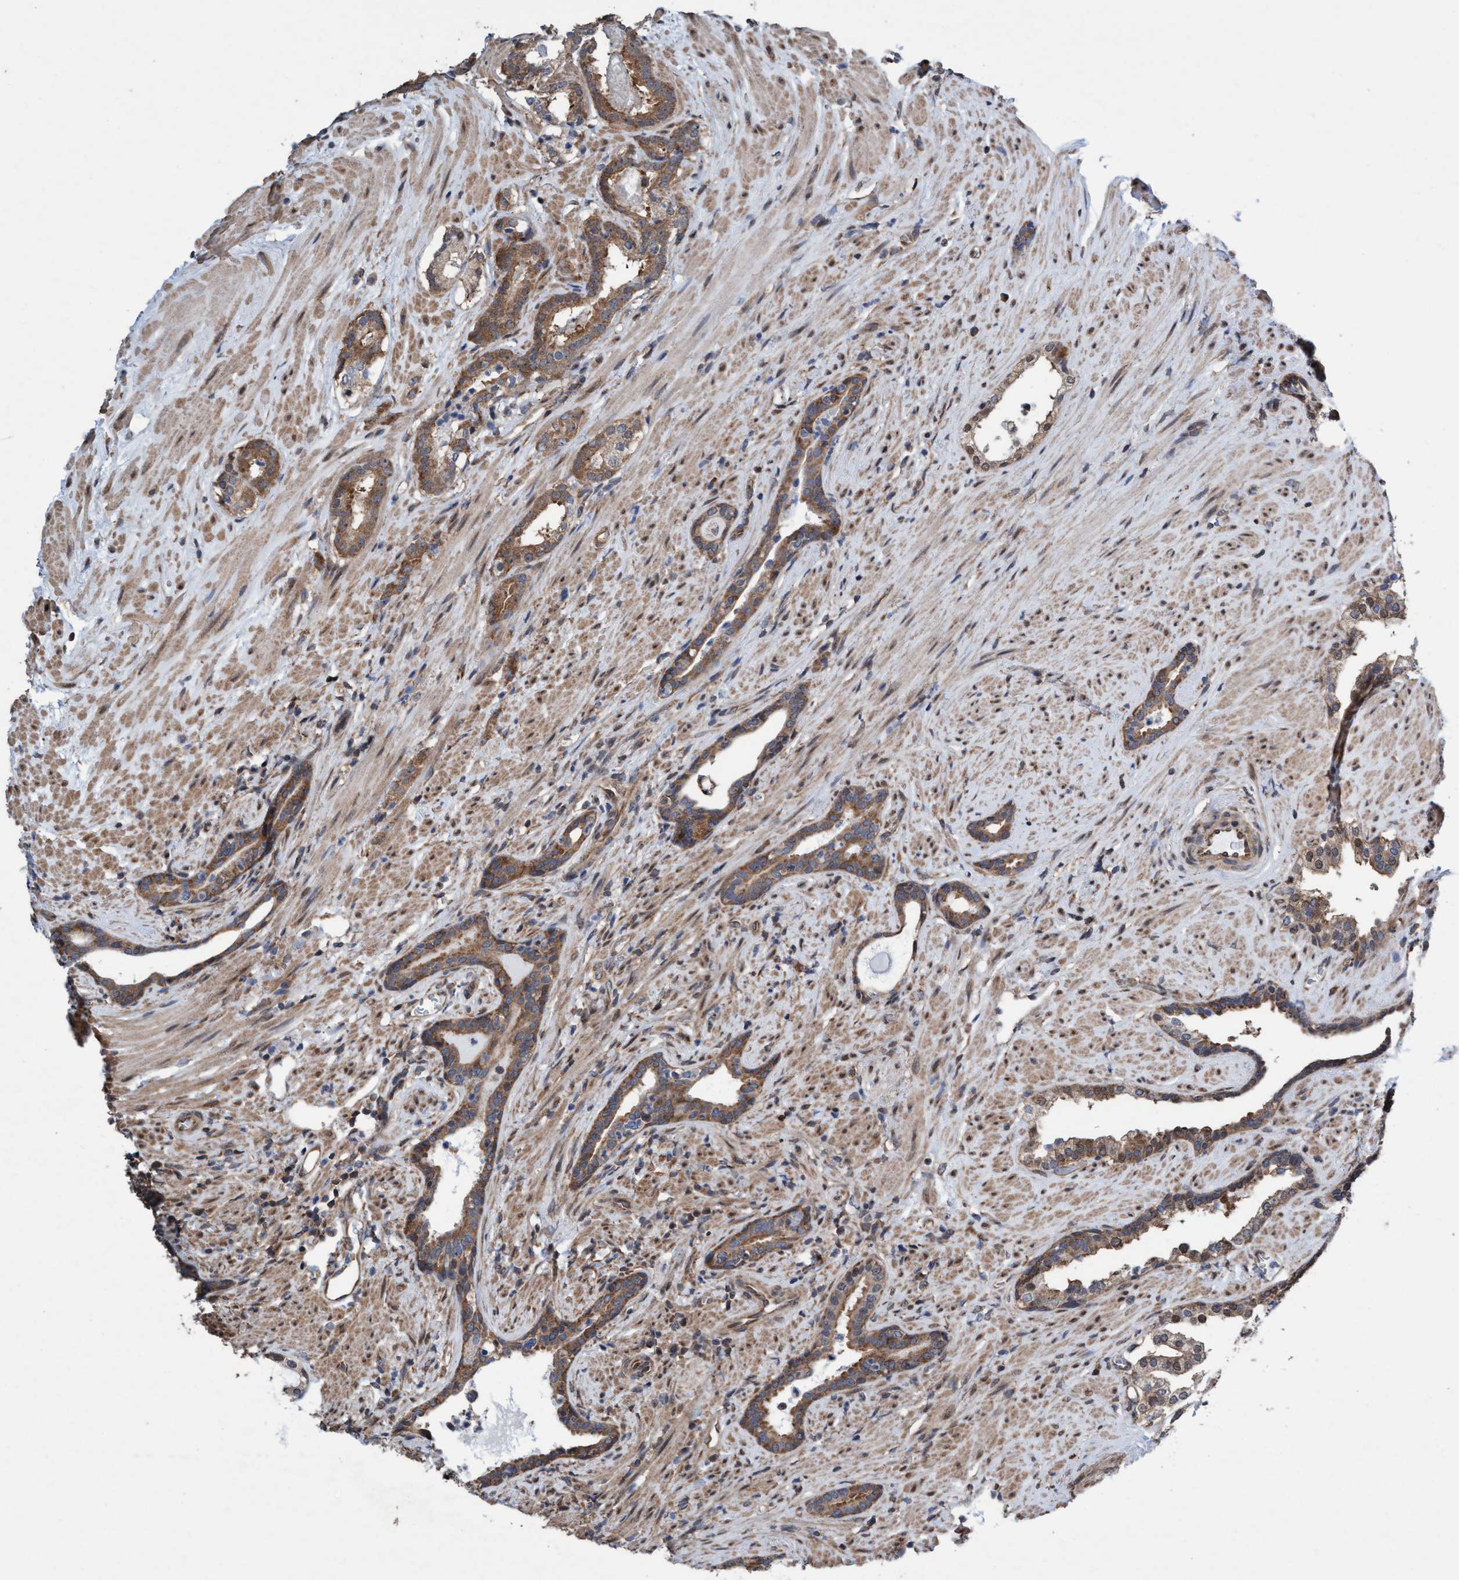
{"staining": {"intensity": "moderate", "quantity": ">75%", "location": "cytoplasmic/membranous"}, "tissue": "prostate cancer", "cell_type": "Tumor cells", "image_type": "cancer", "snomed": [{"axis": "morphology", "description": "Adenocarcinoma, High grade"}, {"axis": "topography", "description": "Prostate"}], "caption": "Moderate cytoplasmic/membranous staining is seen in approximately >75% of tumor cells in prostate cancer (adenocarcinoma (high-grade)). Immunohistochemistry stains the protein of interest in brown and the nuclei are stained blue.", "gene": "METAP2", "patient": {"sex": "male", "age": 71}}